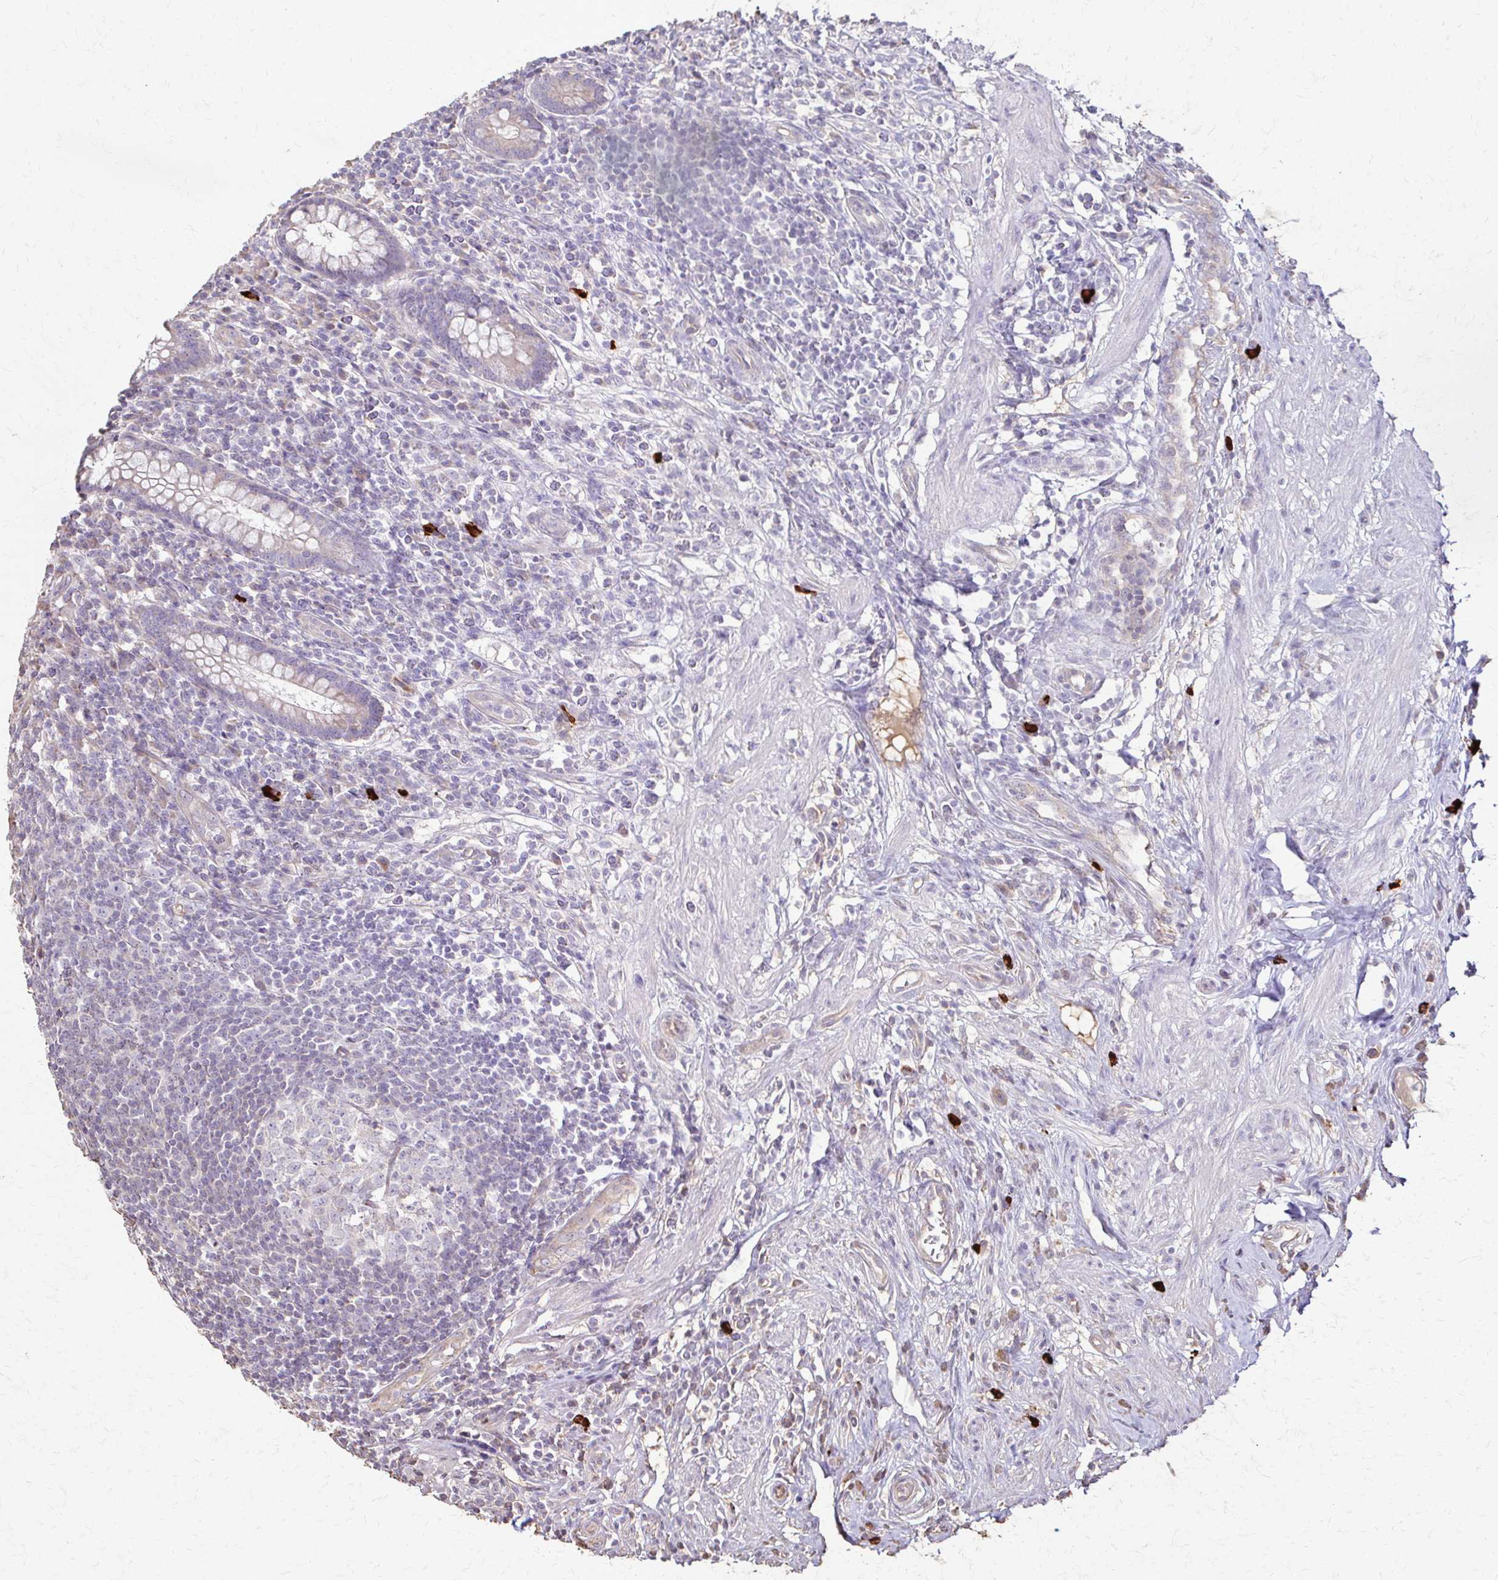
{"staining": {"intensity": "weak", "quantity": "25%-75%", "location": "cytoplasmic/membranous"}, "tissue": "appendix", "cell_type": "Glandular cells", "image_type": "normal", "snomed": [{"axis": "morphology", "description": "Normal tissue, NOS"}, {"axis": "topography", "description": "Appendix"}], "caption": "An IHC photomicrograph of unremarkable tissue is shown. Protein staining in brown shows weak cytoplasmic/membranous positivity in appendix within glandular cells. (DAB IHC with brightfield microscopy, high magnification).", "gene": "IL18BP", "patient": {"sex": "female", "age": 56}}